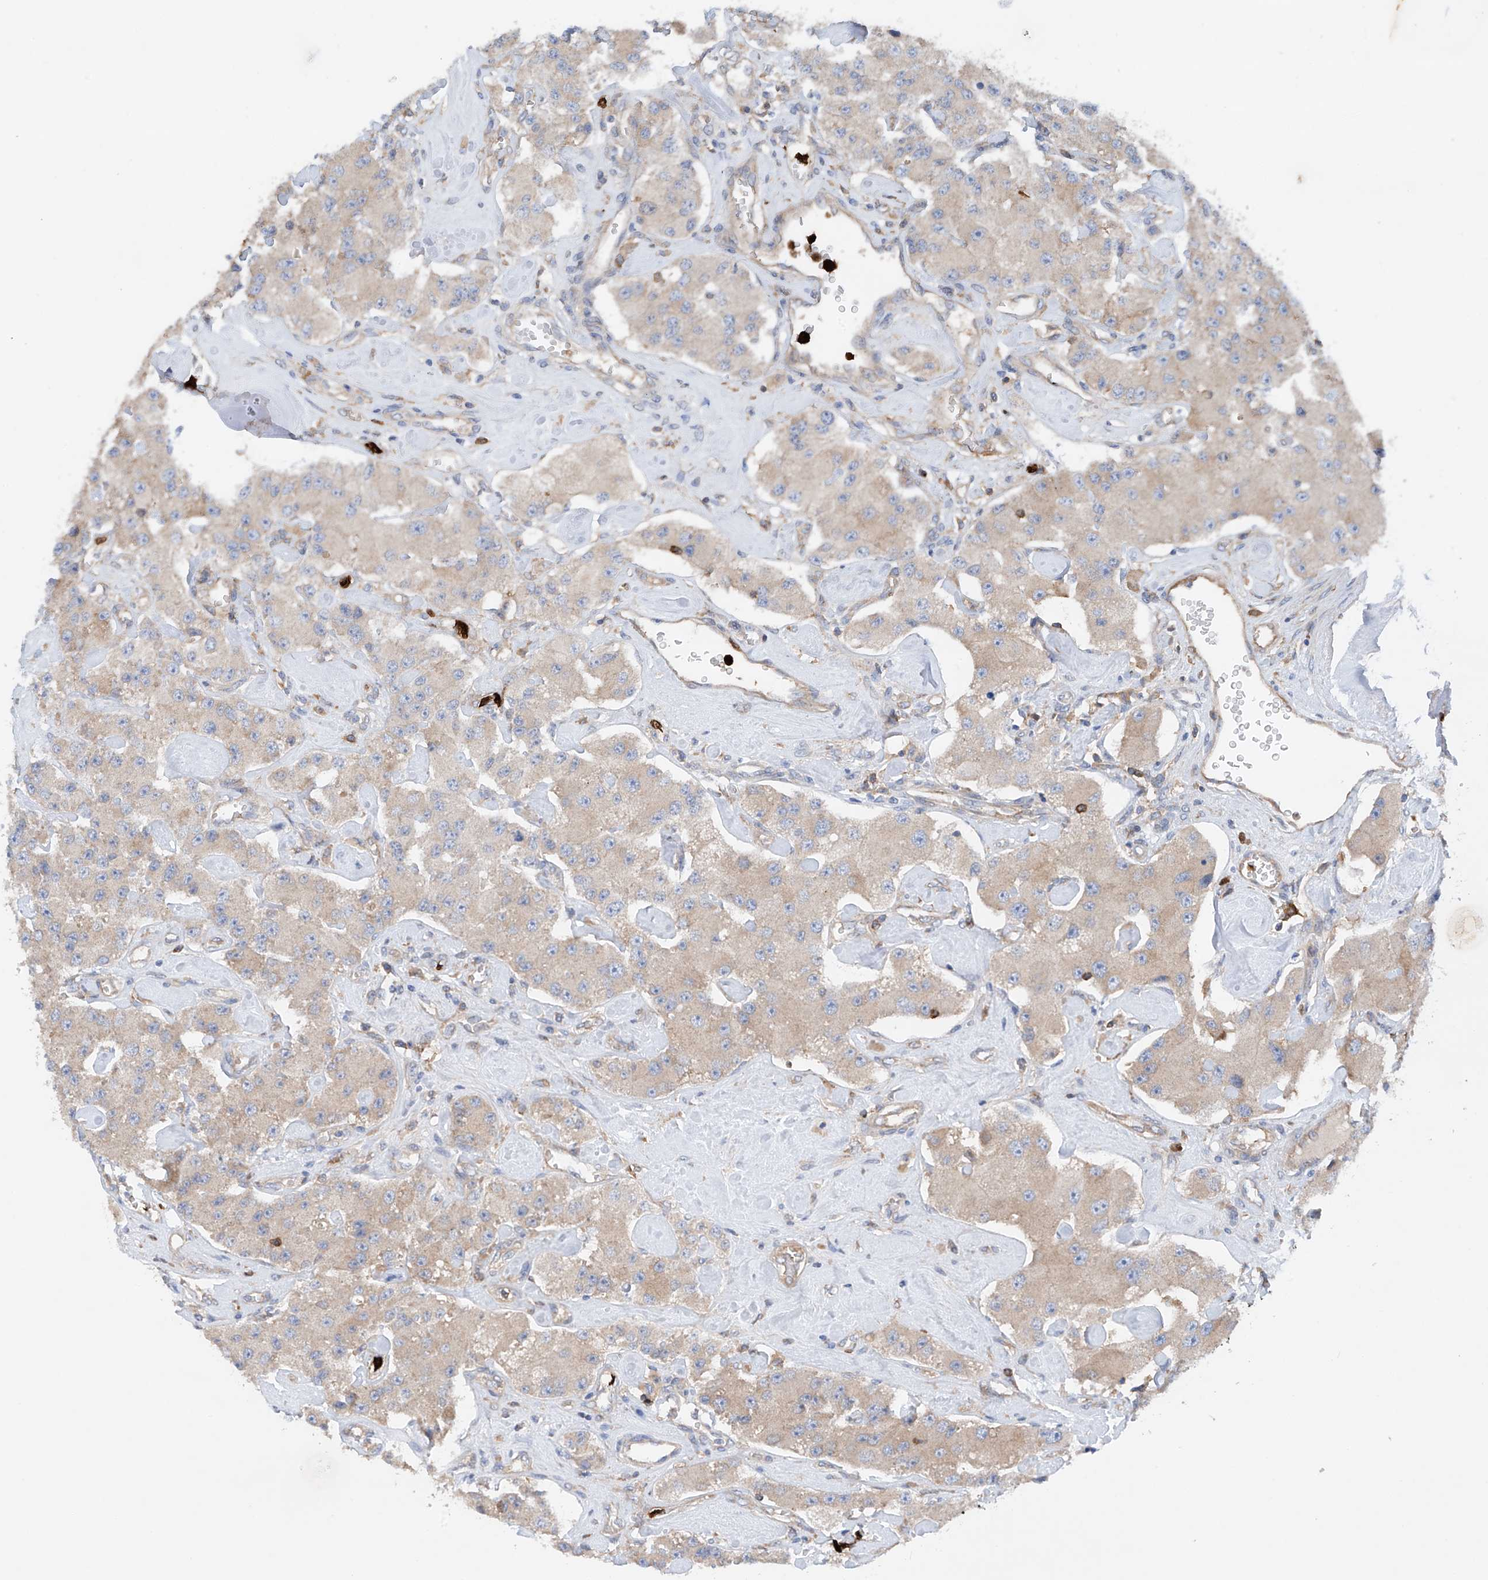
{"staining": {"intensity": "weak", "quantity": "<25%", "location": "cytoplasmic/membranous"}, "tissue": "carcinoid", "cell_type": "Tumor cells", "image_type": "cancer", "snomed": [{"axis": "morphology", "description": "Carcinoid, malignant, NOS"}, {"axis": "topography", "description": "Pancreas"}], "caption": "Tumor cells show no significant protein positivity in carcinoid. Nuclei are stained in blue.", "gene": "PHACTR2", "patient": {"sex": "male", "age": 41}}